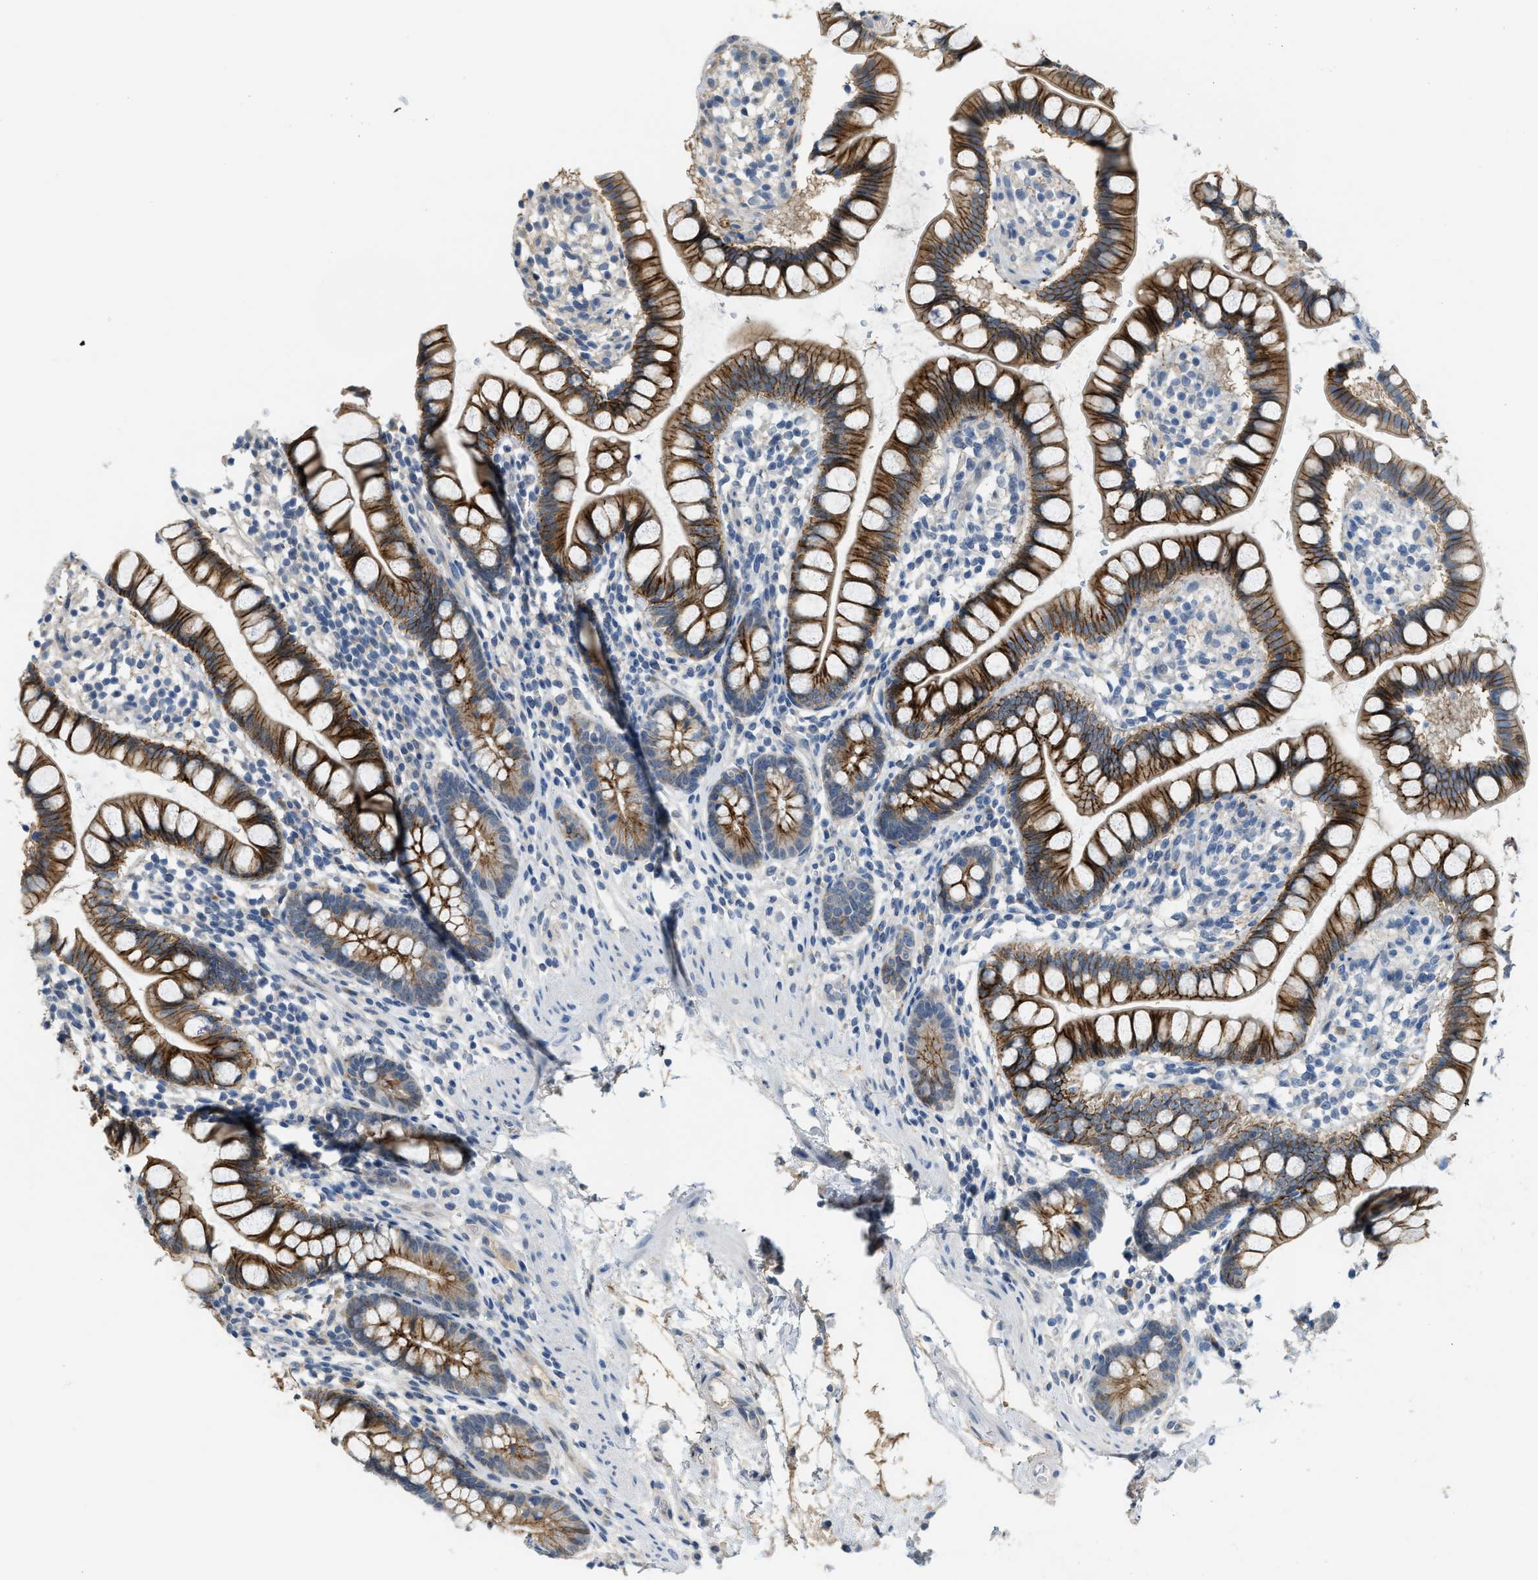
{"staining": {"intensity": "strong", "quantity": ">75%", "location": "cytoplasmic/membranous"}, "tissue": "small intestine", "cell_type": "Glandular cells", "image_type": "normal", "snomed": [{"axis": "morphology", "description": "Normal tissue, NOS"}, {"axis": "topography", "description": "Small intestine"}], "caption": "Immunohistochemistry histopathology image of benign human small intestine stained for a protein (brown), which displays high levels of strong cytoplasmic/membranous staining in about >75% of glandular cells.", "gene": "TMEM154", "patient": {"sex": "female", "age": 84}}